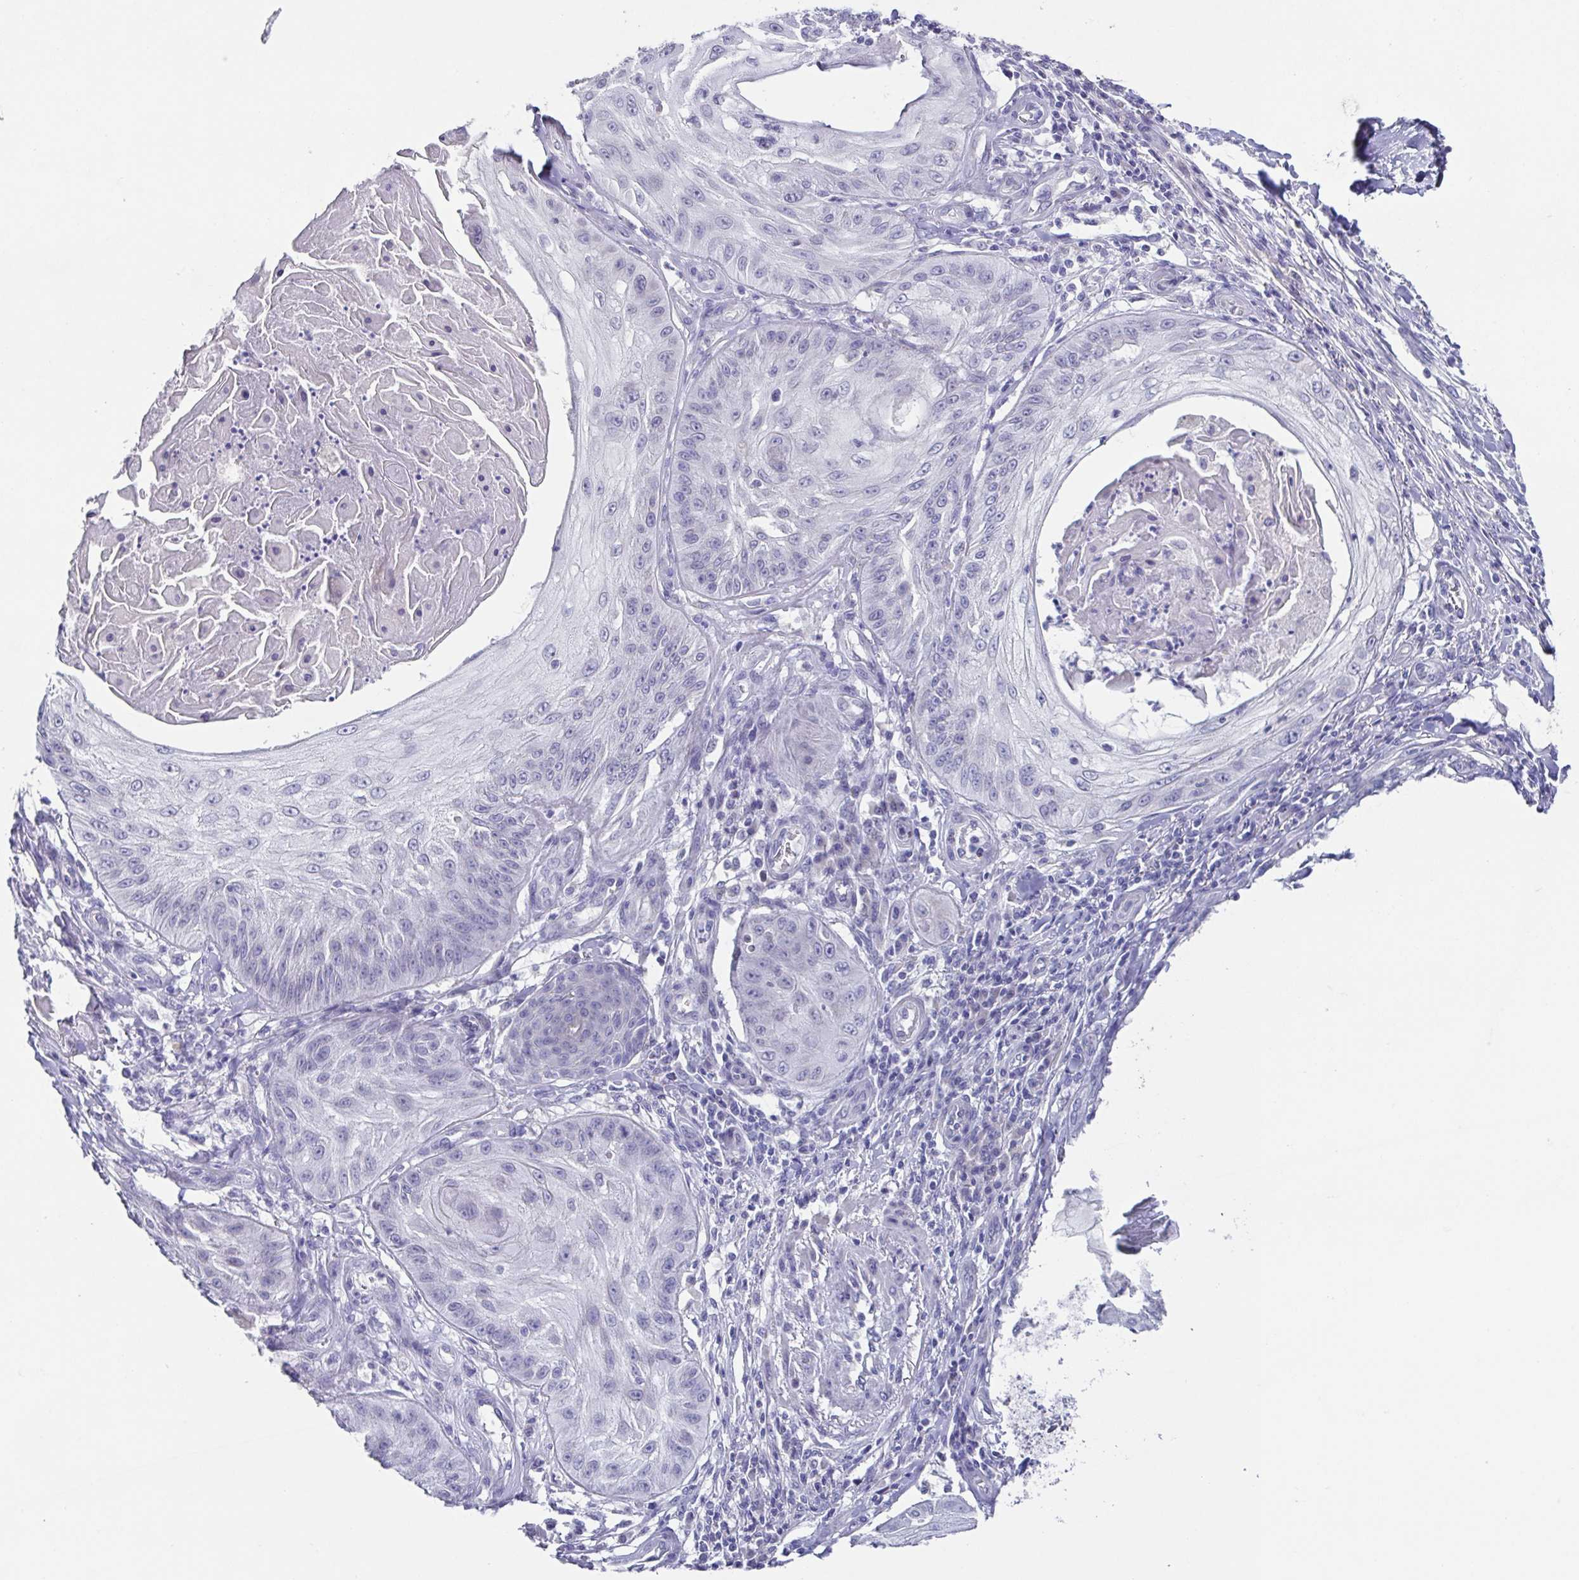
{"staining": {"intensity": "negative", "quantity": "none", "location": "none"}, "tissue": "skin cancer", "cell_type": "Tumor cells", "image_type": "cancer", "snomed": [{"axis": "morphology", "description": "Squamous cell carcinoma, NOS"}, {"axis": "topography", "description": "Skin"}], "caption": "Tumor cells are negative for protein expression in human skin squamous cell carcinoma. (Immunohistochemistry, brightfield microscopy, high magnification).", "gene": "RDH11", "patient": {"sex": "male", "age": 70}}